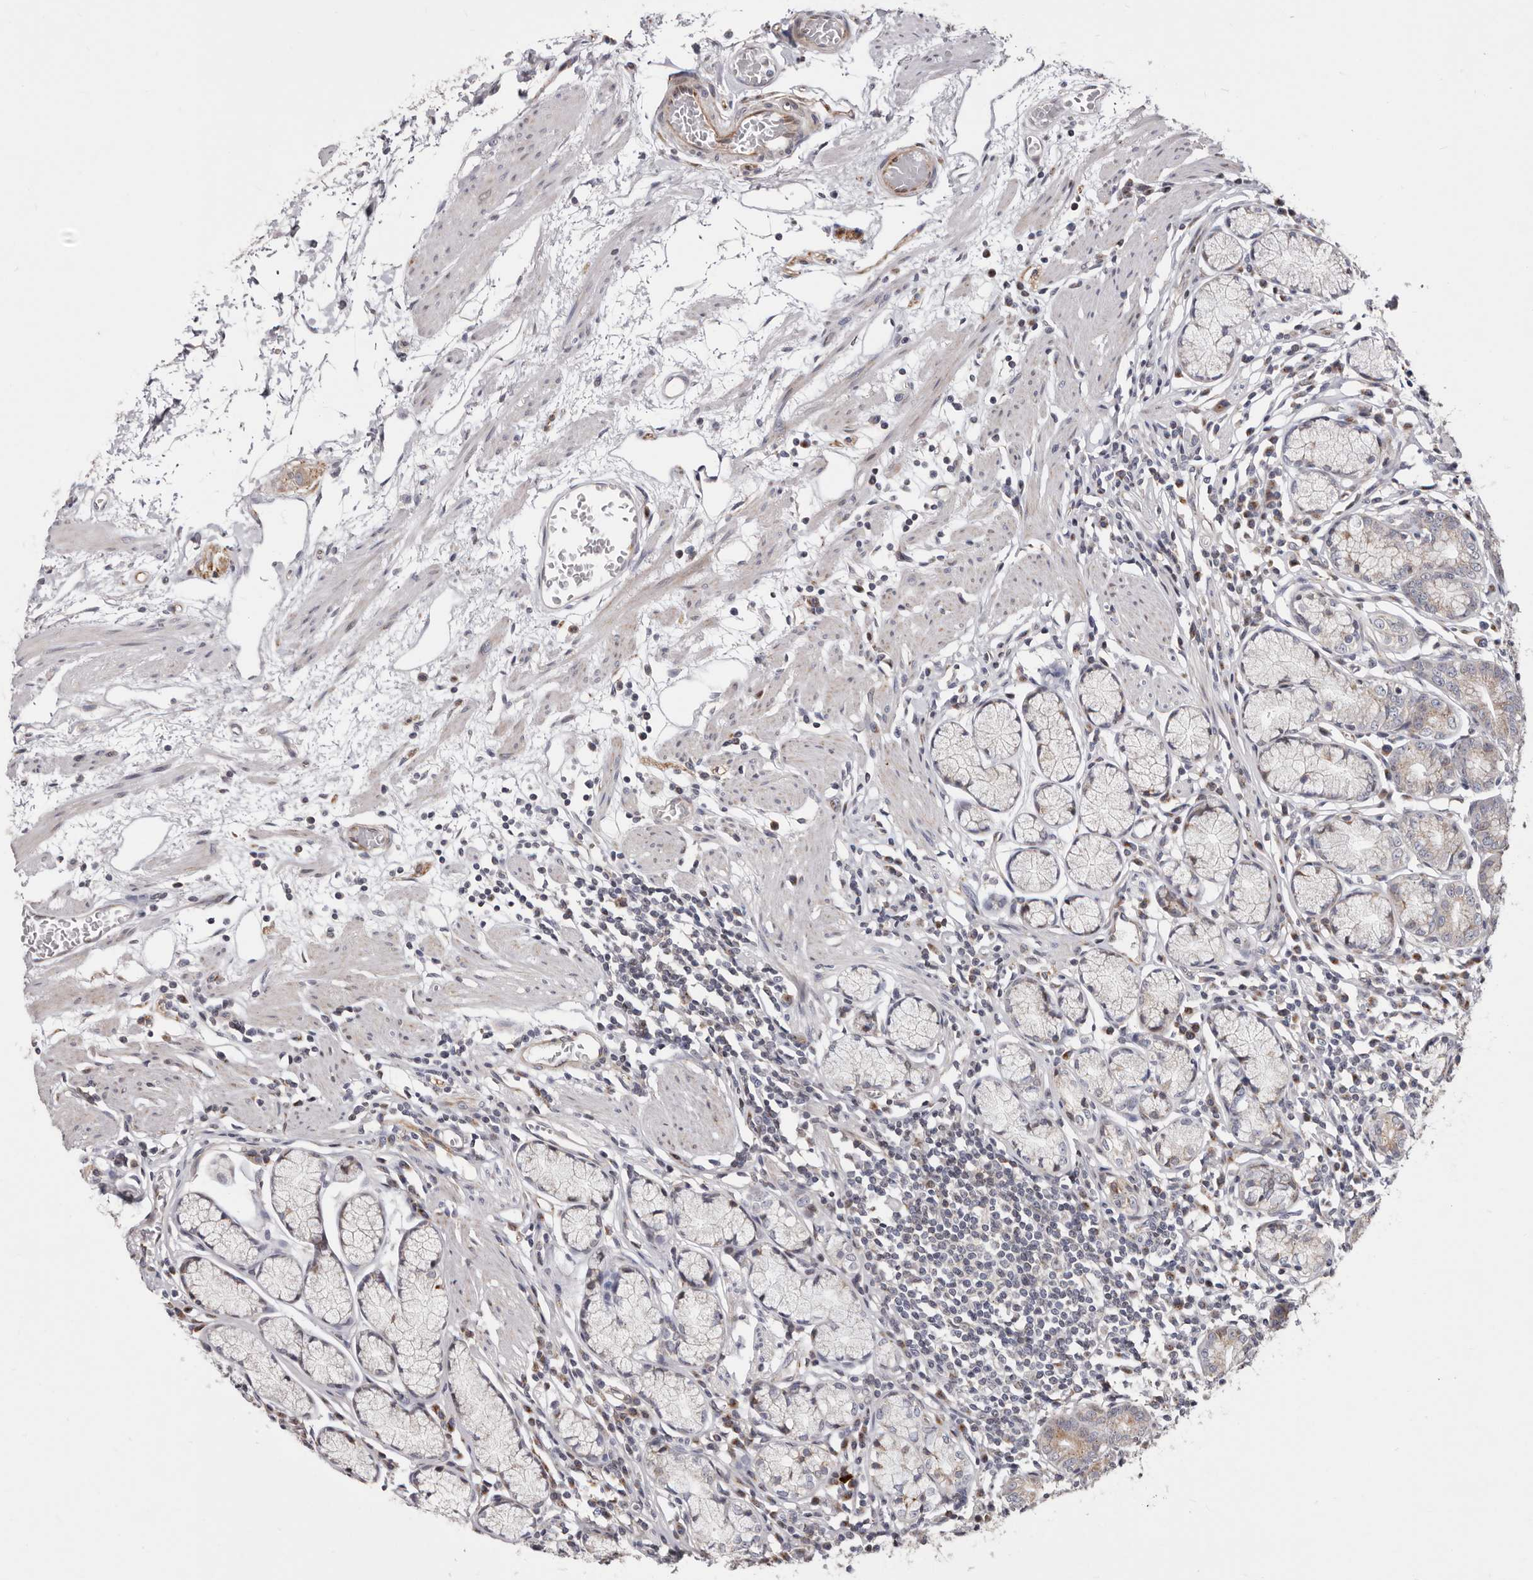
{"staining": {"intensity": "moderate", "quantity": "25%-75%", "location": "cytoplasmic/membranous"}, "tissue": "stomach", "cell_type": "Glandular cells", "image_type": "normal", "snomed": [{"axis": "morphology", "description": "Normal tissue, NOS"}, {"axis": "topography", "description": "Stomach"}], "caption": "Normal stomach demonstrates moderate cytoplasmic/membranous staining in about 25%-75% of glandular cells, visualized by immunohistochemistry. (IHC, brightfield microscopy, high magnification).", "gene": "TIMM17B", "patient": {"sex": "male", "age": 55}}